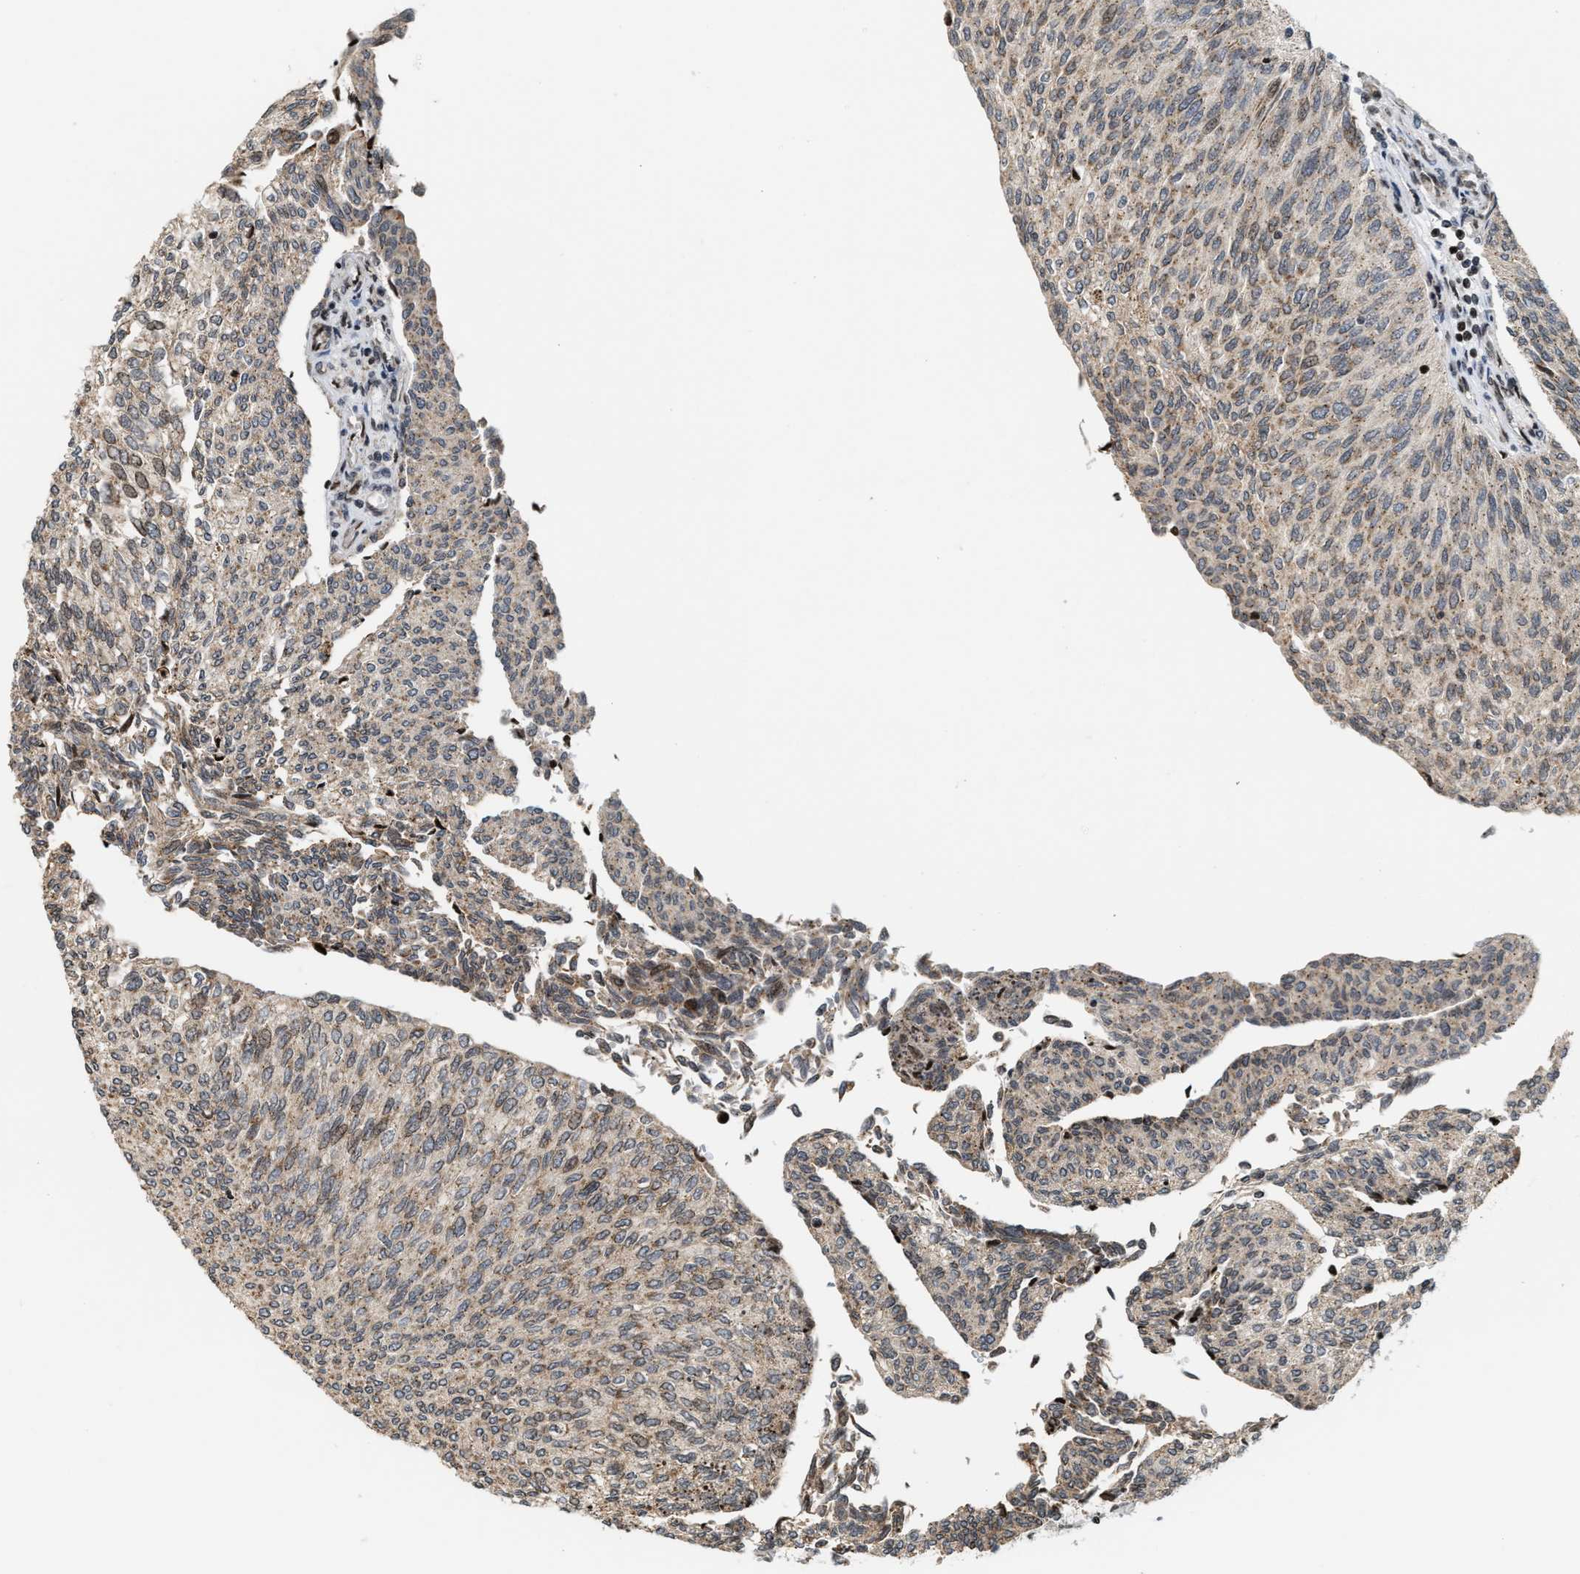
{"staining": {"intensity": "moderate", "quantity": ">75%", "location": "cytoplasmic/membranous"}, "tissue": "urothelial cancer", "cell_type": "Tumor cells", "image_type": "cancer", "snomed": [{"axis": "morphology", "description": "Urothelial carcinoma, Low grade"}, {"axis": "topography", "description": "Urinary bladder"}], "caption": "Tumor cells display moderate cytoplasmic/membranous positivity in approximately >75% of cells in low-grade urothelial carcinoma. Nuclei are stained in blue.", "gene": "PDZD2", "patient": {"sex": "female", "age": 79}}